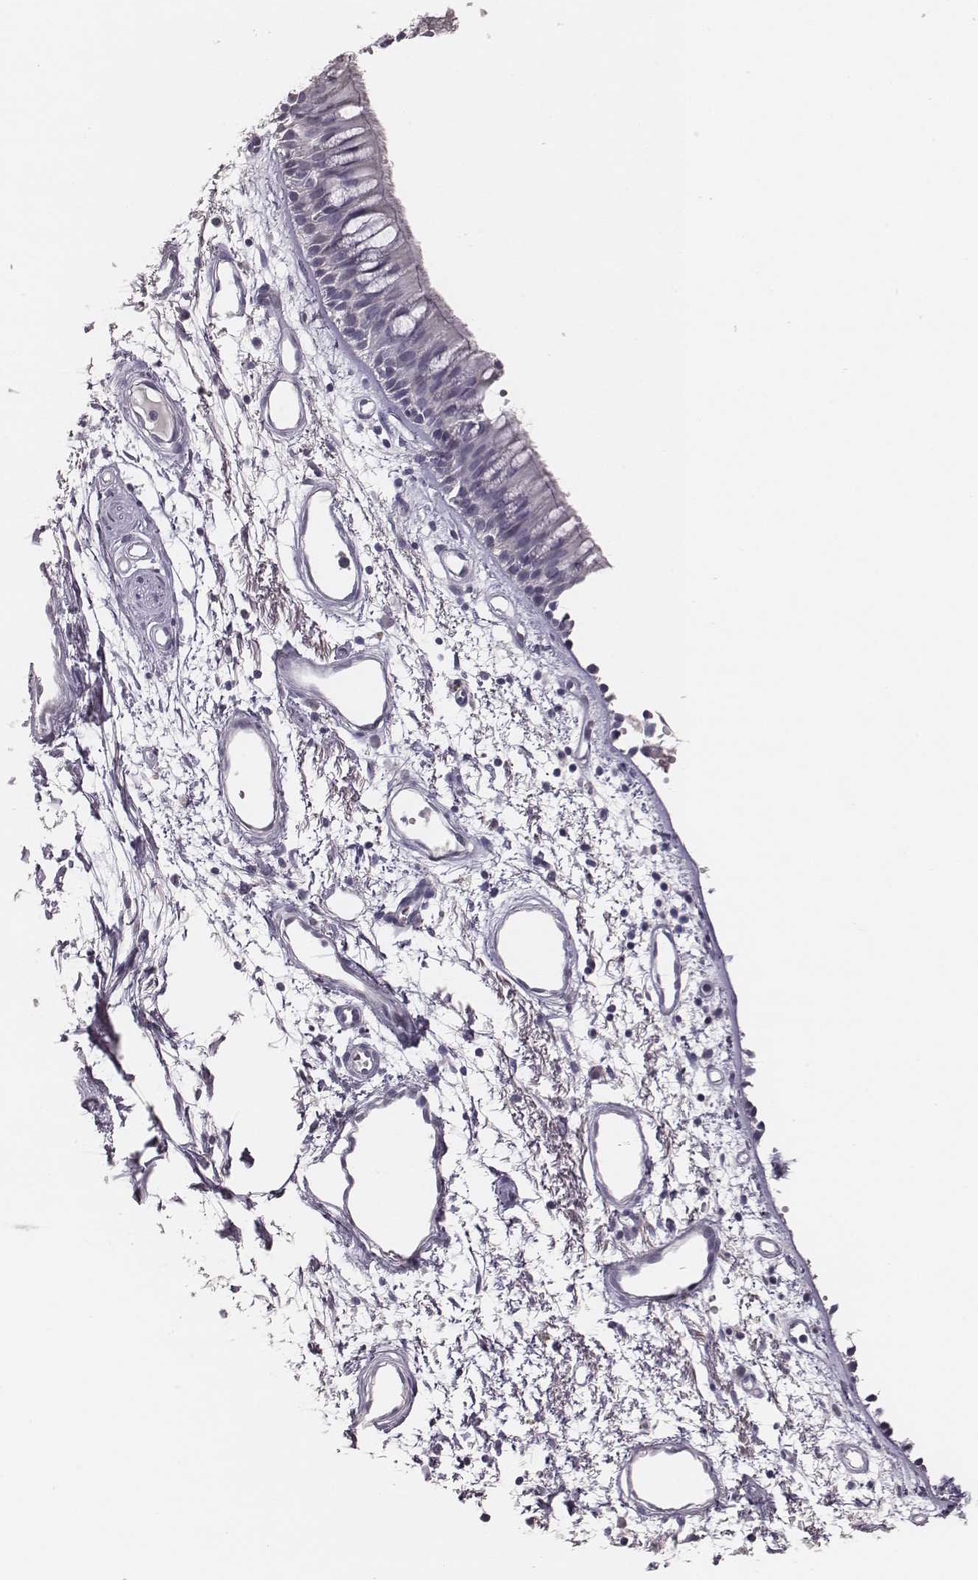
{"staining": {"intensity": "negative", "quantity": "none", "location": "none"}, "tissue": "bronchus", "cell_type": "Respiratory epithelial cells", "image_type": "normal", "snomed": [{"axis": "morphology", "description": "Normal tissue, NOS"}, {"axis": "morphology", "description": "Squamous cell carcinoma, NOS"}, {"axis": "topography", "description": "Cartilage tissue"}, {"axis": "topography", "description": "Bronchus"}, {"axis": "topography", "description": "Lung"}], "caption": "The immunohistochemistry histopathology image has no significant expression in respiratory epithelial cells of bronchus. (Brightfield microscopy of DAB immunohistochemistry (IHC) at high magnification).", "gene": "CSHL1", "patient": {"sex": "male", "age": 66}}